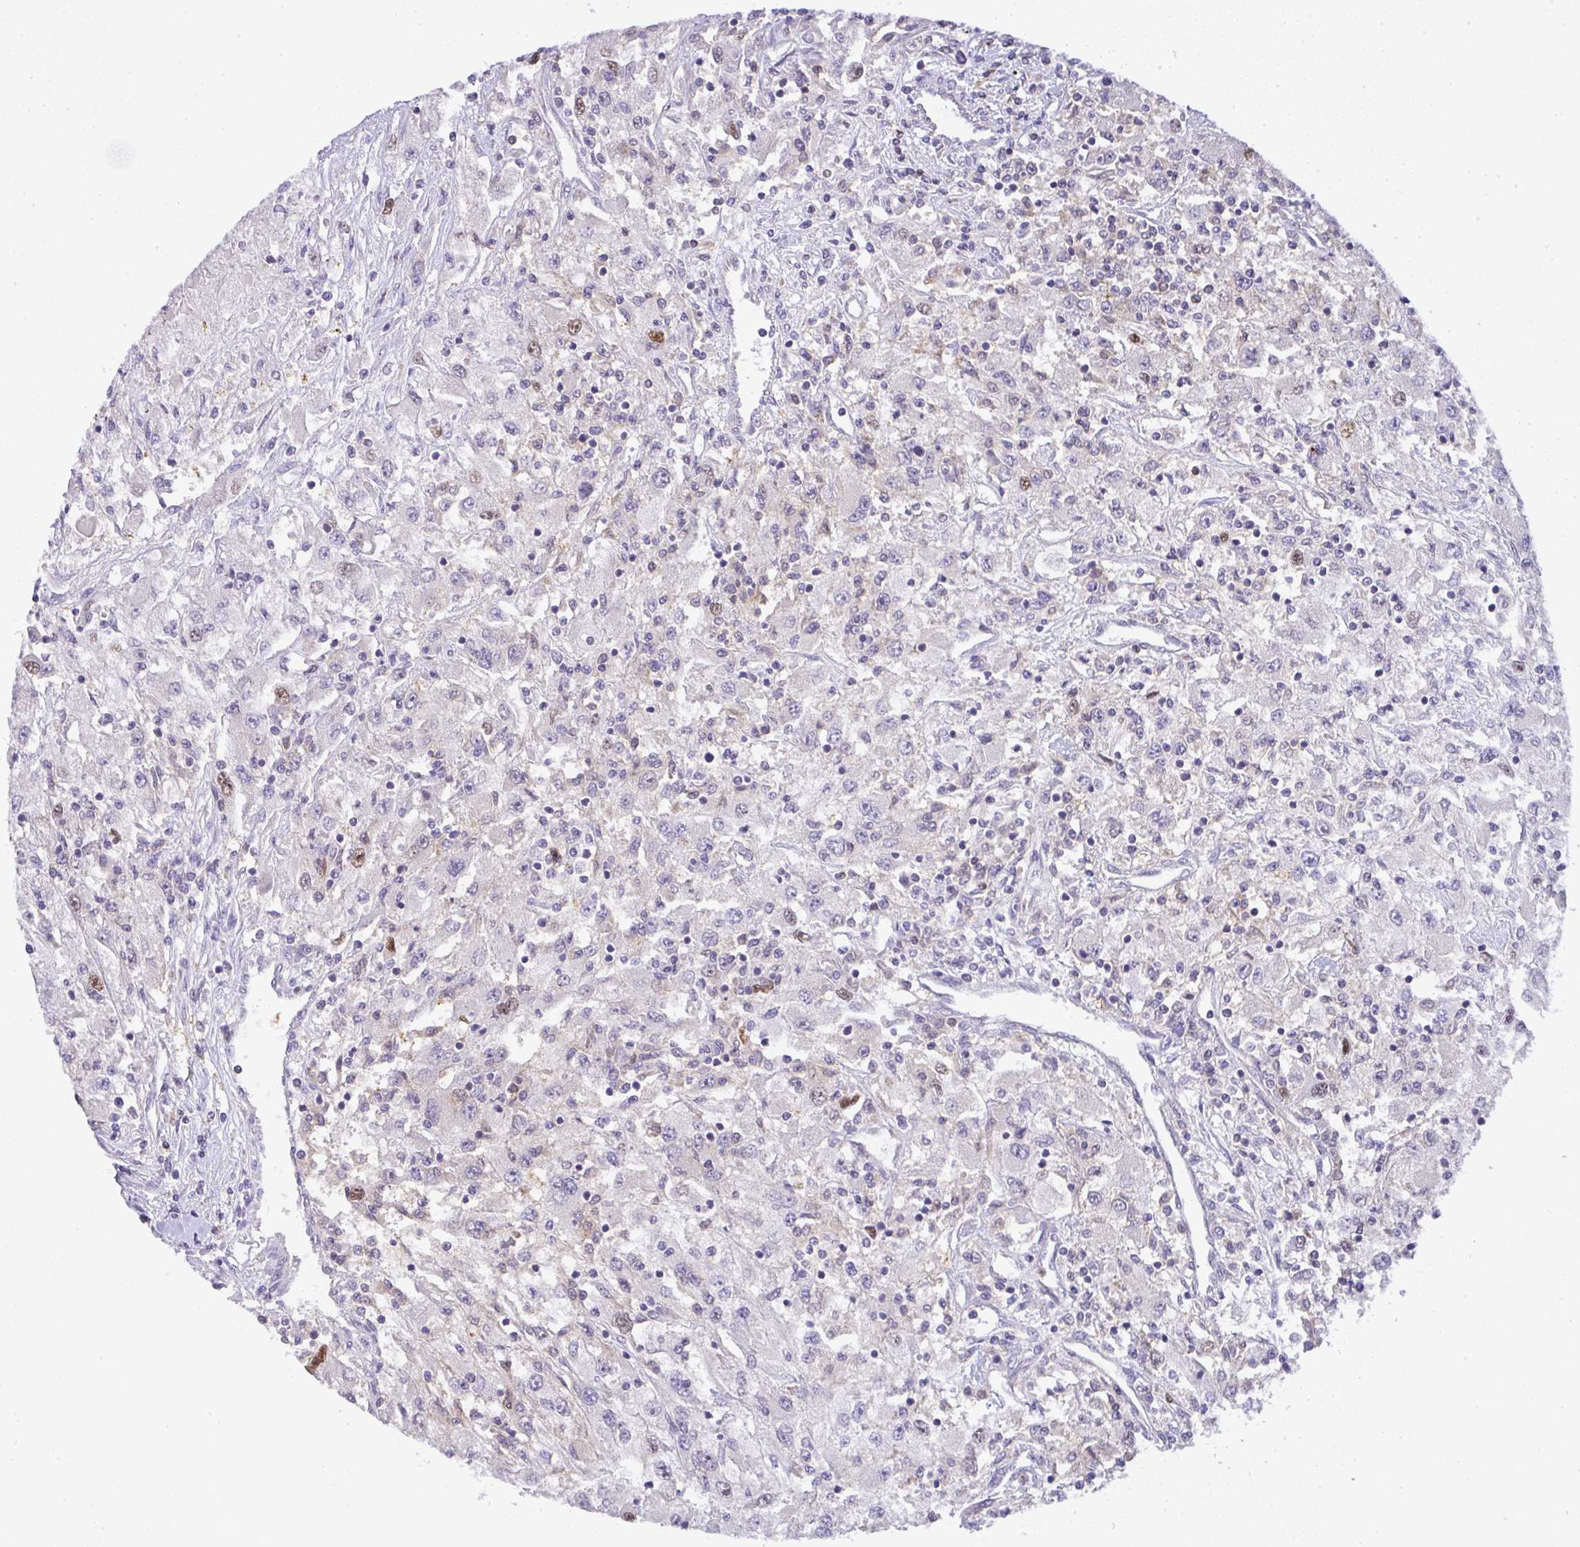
{"staining": {"intensity": "negative", "quantity": "none", "location": "none"}, "tissue": "renal cancer", "cell_type": "Tumor cells", "image_type": "cancer", "snomed": [{"axis": "morphology", "description": "Adenocarcinoma, NOS"}, {"axis": "topography", "description": "Kidney"}], "caption": "IHC of human adenocarcinoma (renal) reveals no expression in tumor cells.", "gene": "BBX", "patient": {"sex": "female", "age": 67}}